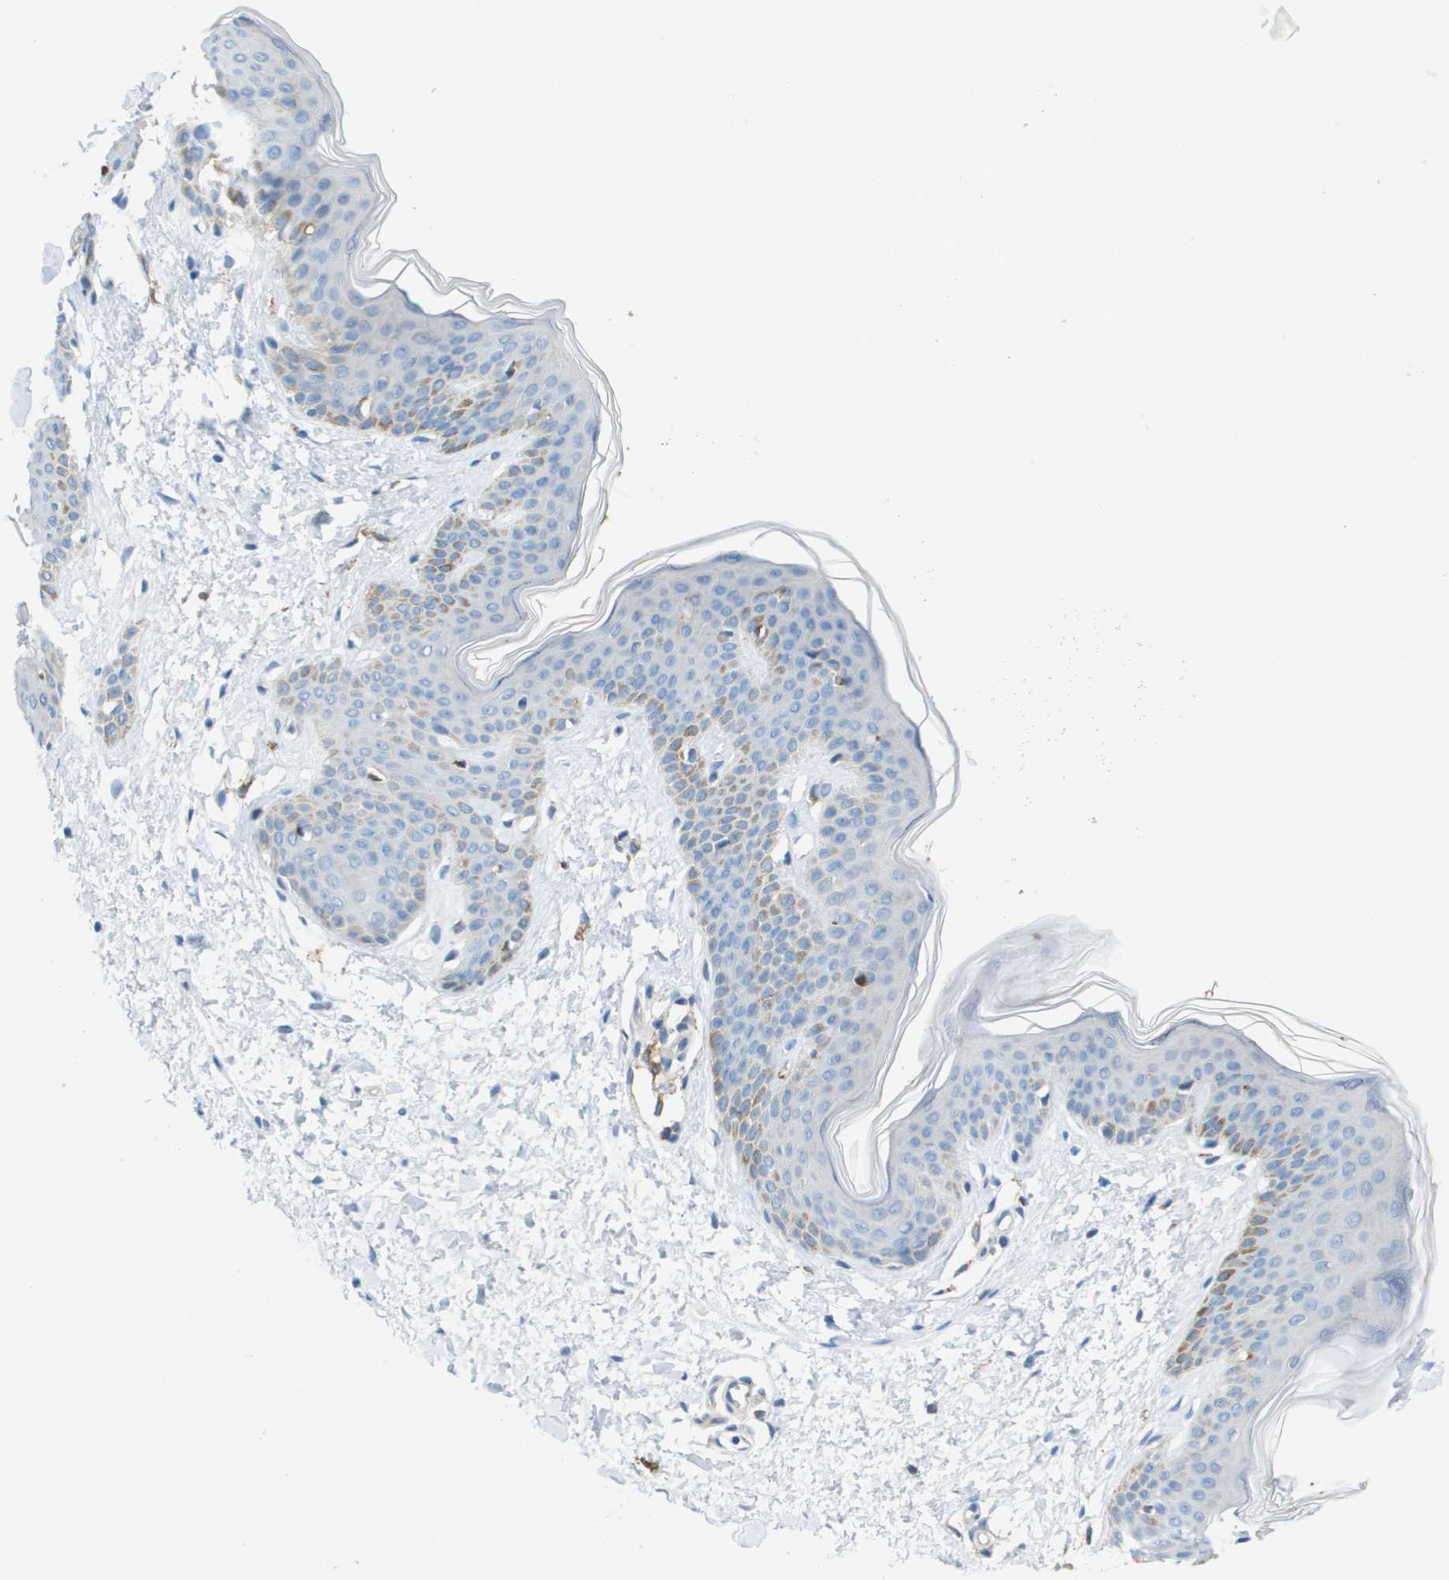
{"staining": {"intensity": "negative", "quantity": "none", "location": "none"}, "tissue": "skin", "cell_type": "Fibroblasts", "image_type": "normal", "snomed": [{"axis": "morphology", "description": "Normal tissue, NOS"}, {"axis": "topography", "description": "Skin"}], "caption": "DAB (3,3'-diaminobenzidine) immunohistochemical staining of normal human skin reveals no significant staining in fibroblasts. (Brightfield microscopy of DAB (3,3'-diaminobenzidine) immunohistochemistry at high magnification).", "gene": "ZBTB43", "patient": {"sex": "female", "age": 17}}